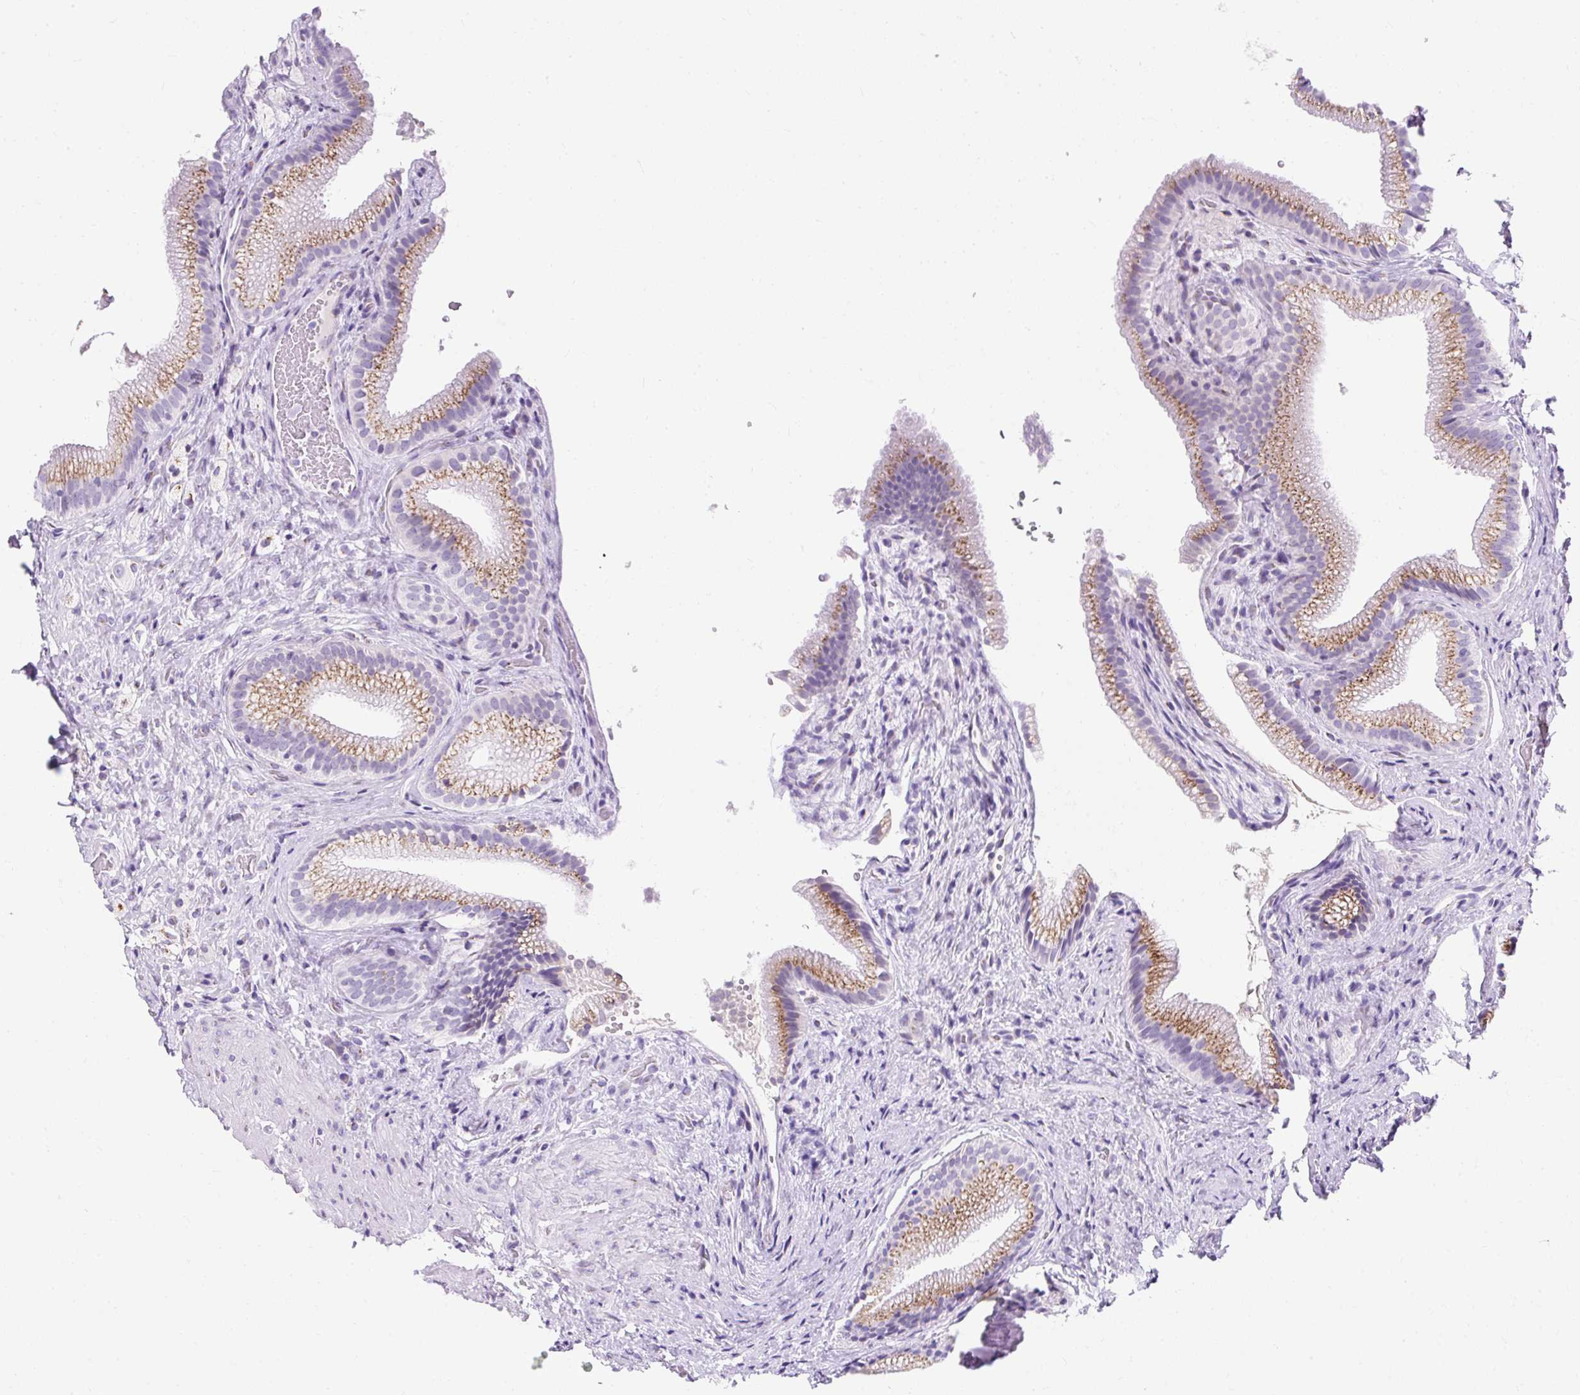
{"staining": {"intensity": "moderate", "quantity": ">75%", "location": "cytoplasmic/membranous"}, "tissue": "gallbladder", "cell_type": "Glandular cells", "image_type": "normal", "snomed": [{"axis": "morphology", "description": "Normal tissue, NOS"}, {"axis": "morphology", "description": "Inflammation, NOS"}, {"axis": "topography", "description": "Gallbladder"}], "caption": "IHC photomicrograph of normal gallbladder stained for a protein (brown), which reveals medium levels of moderate cytoplasmic/membranous positivity in about >75% of glandular cells.", "gene": "GOLGA8A", "patient": {"sex": "male", "age": 51}}